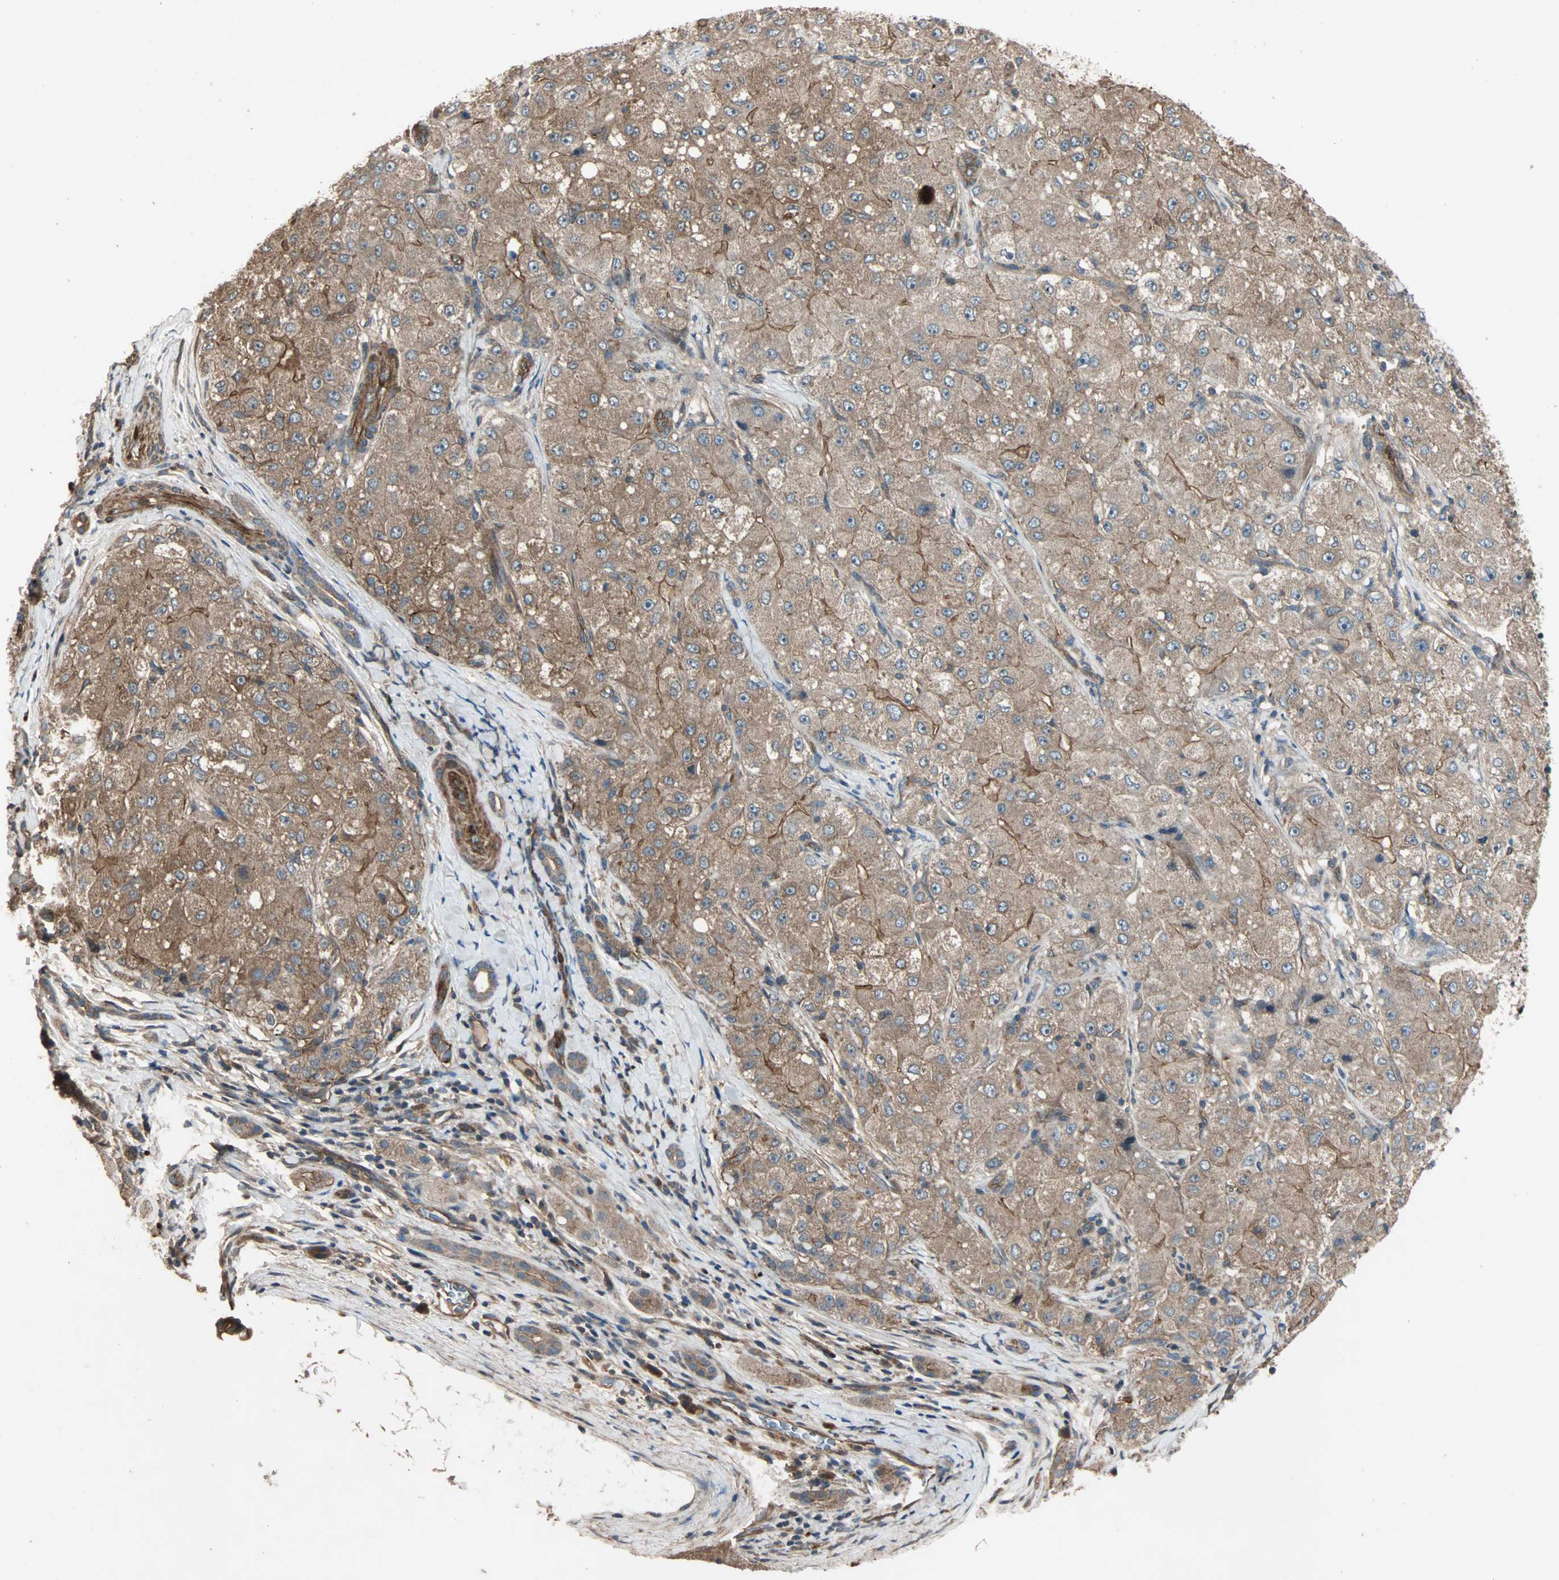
{"staining": {"intensity": "moderate", "quantity": ">75%", "location": "cytoplasmic/membranous"}, "tissue": "liver cancer", "cell_type": "Tumor cells", "image_type": "cancer", "snomed": [{"axis": "morphology", "description": "Carcinoma, Hepatocellular, NOS"}, {"axis": "topography", "description": "Liver"}], "caption": "Human liver hepatocellular carcinoma stained with a protein marker demonstrates moderate staining in tumor cells.", "gene": "GCK", "patient": {"sex": "male", "age": 80}}